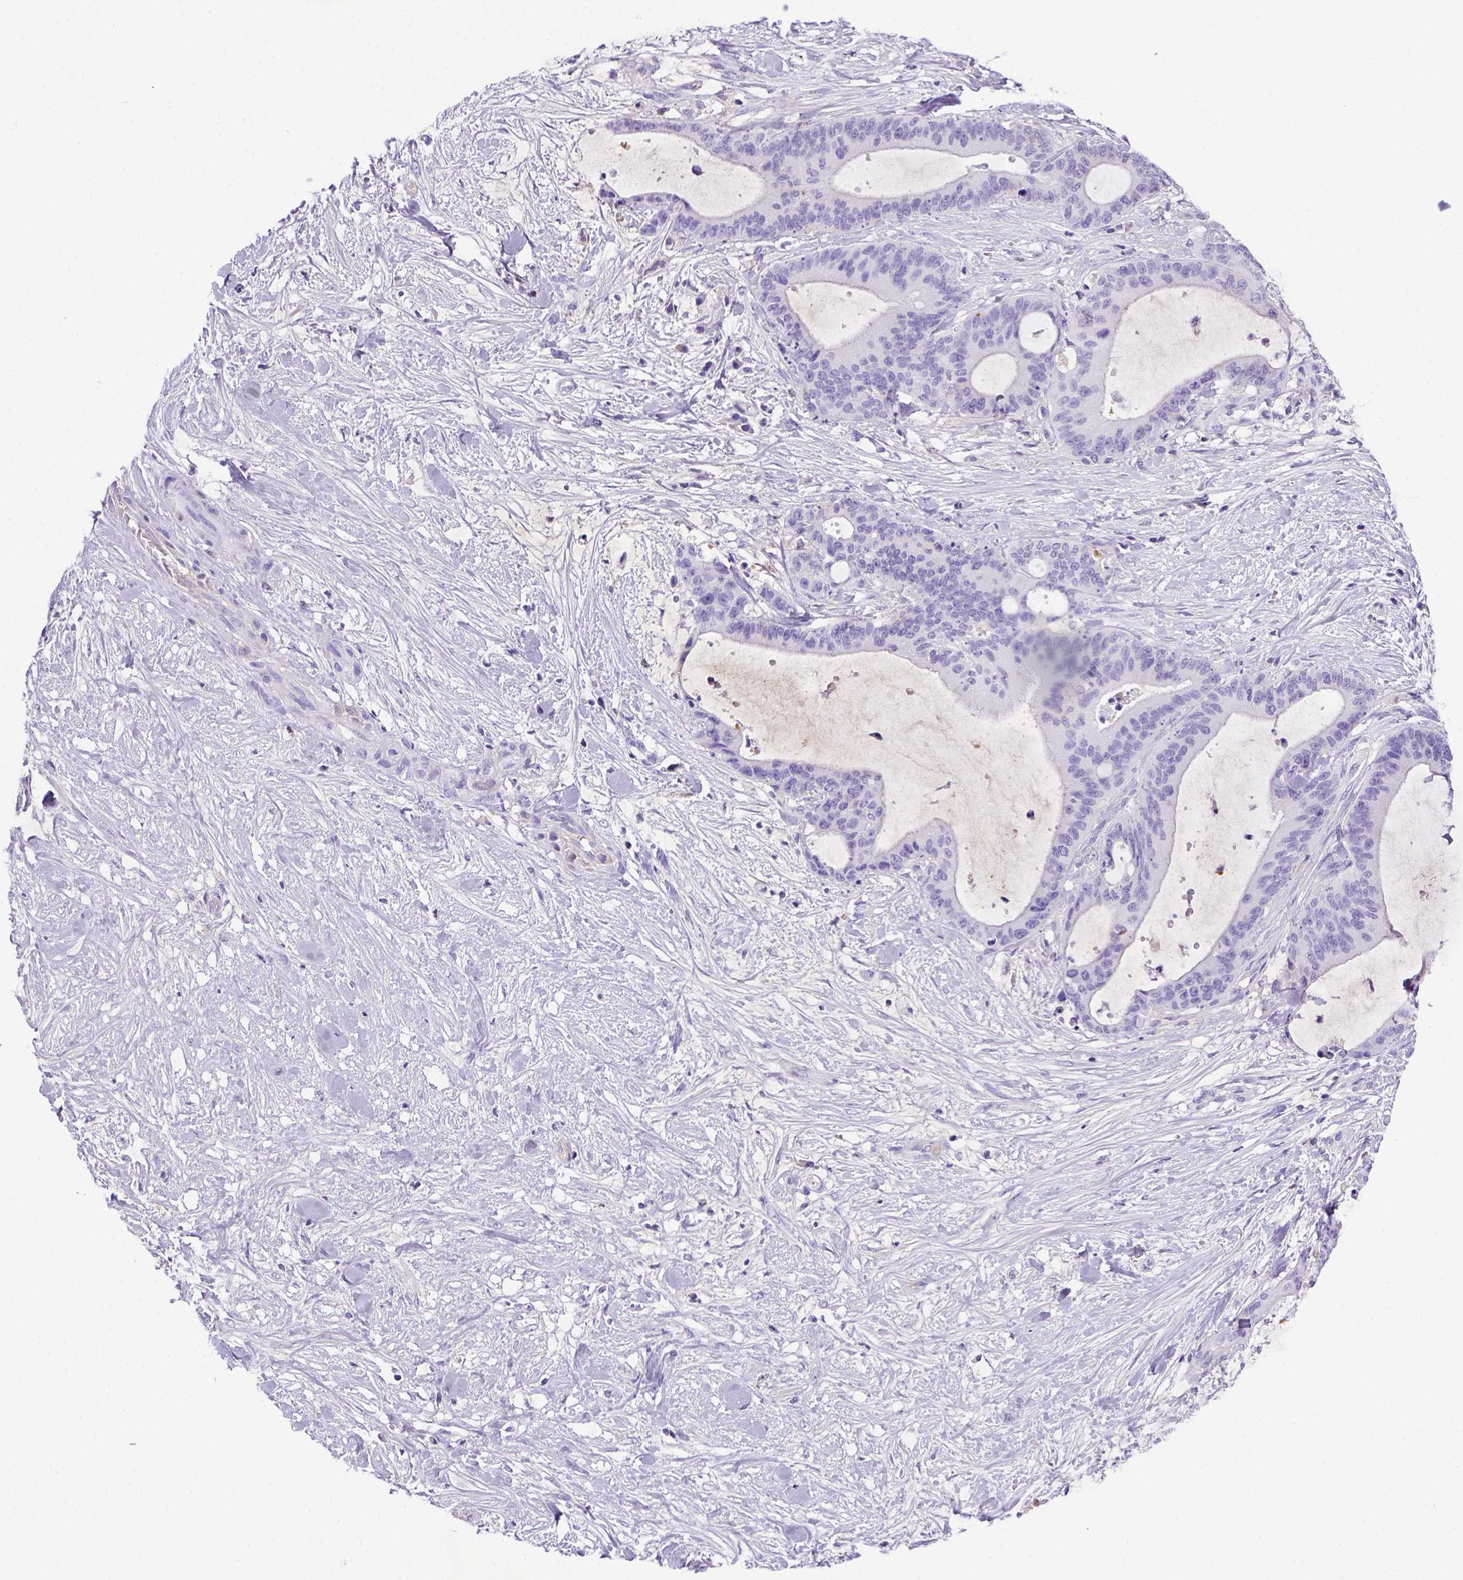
{"staining": {"intensity": "negative", "quantity": "none", "location": "none"}, "tissue": "liver cancer", "cell_type": "Tumor cells", "image_type": "cancer", "snomed": [{"axis": "morphology", "description": "Cholangiocarcinoma"}, {"axis": "topography", "description": "Liver"}], "caption": "Tumor cells show no significant positivity in liver cancer. (DAB (3,3'-diaminobenzidine) IHC visualized using brightfield microscopy, high magnification).", "gene": "ITIH4", "patient": {"sex": "female", "age": 73}}